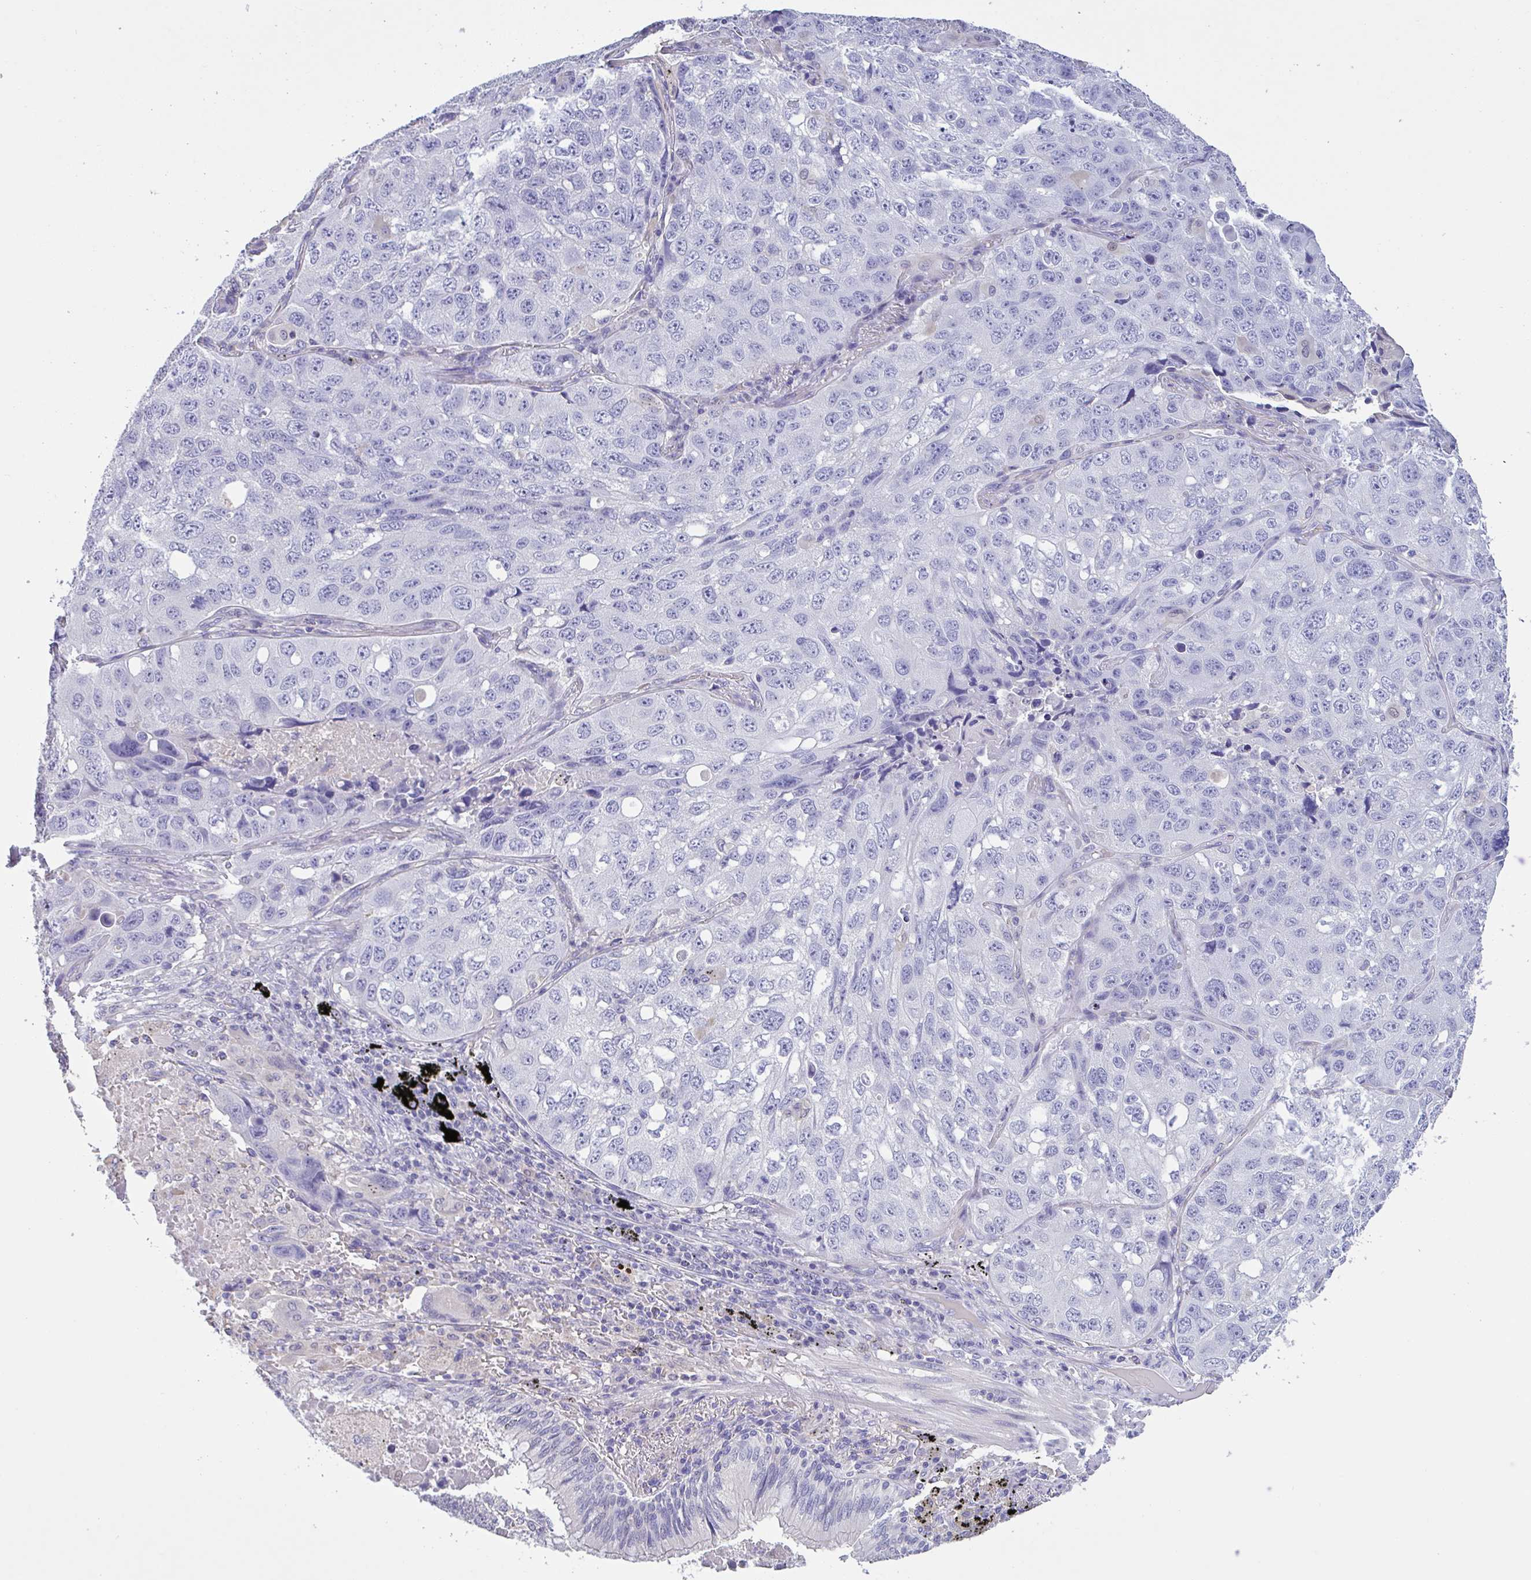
{"staining": {"intensity": "negative", "quantity": "none", "location": "none"}, "tissue": "lung cancer", "cell_type": "Tumor cells", "image_type": "cancer", "snomed": [{"axis": "morphology", "description": "Squamous cell carcinoma, NOS"}, {"axis": "topography", "description": "Lung"}], "caption": "High magnification brightfield microscopy of lung squamous cell carcinoma stained with DAB (3,3'-diaminobenzidine) (brown) and counterstained with hematoxylin (blue): tumor cells show no significant staining.", "gene": "CA10", "patient": {"sex": "male", "age": 60}}